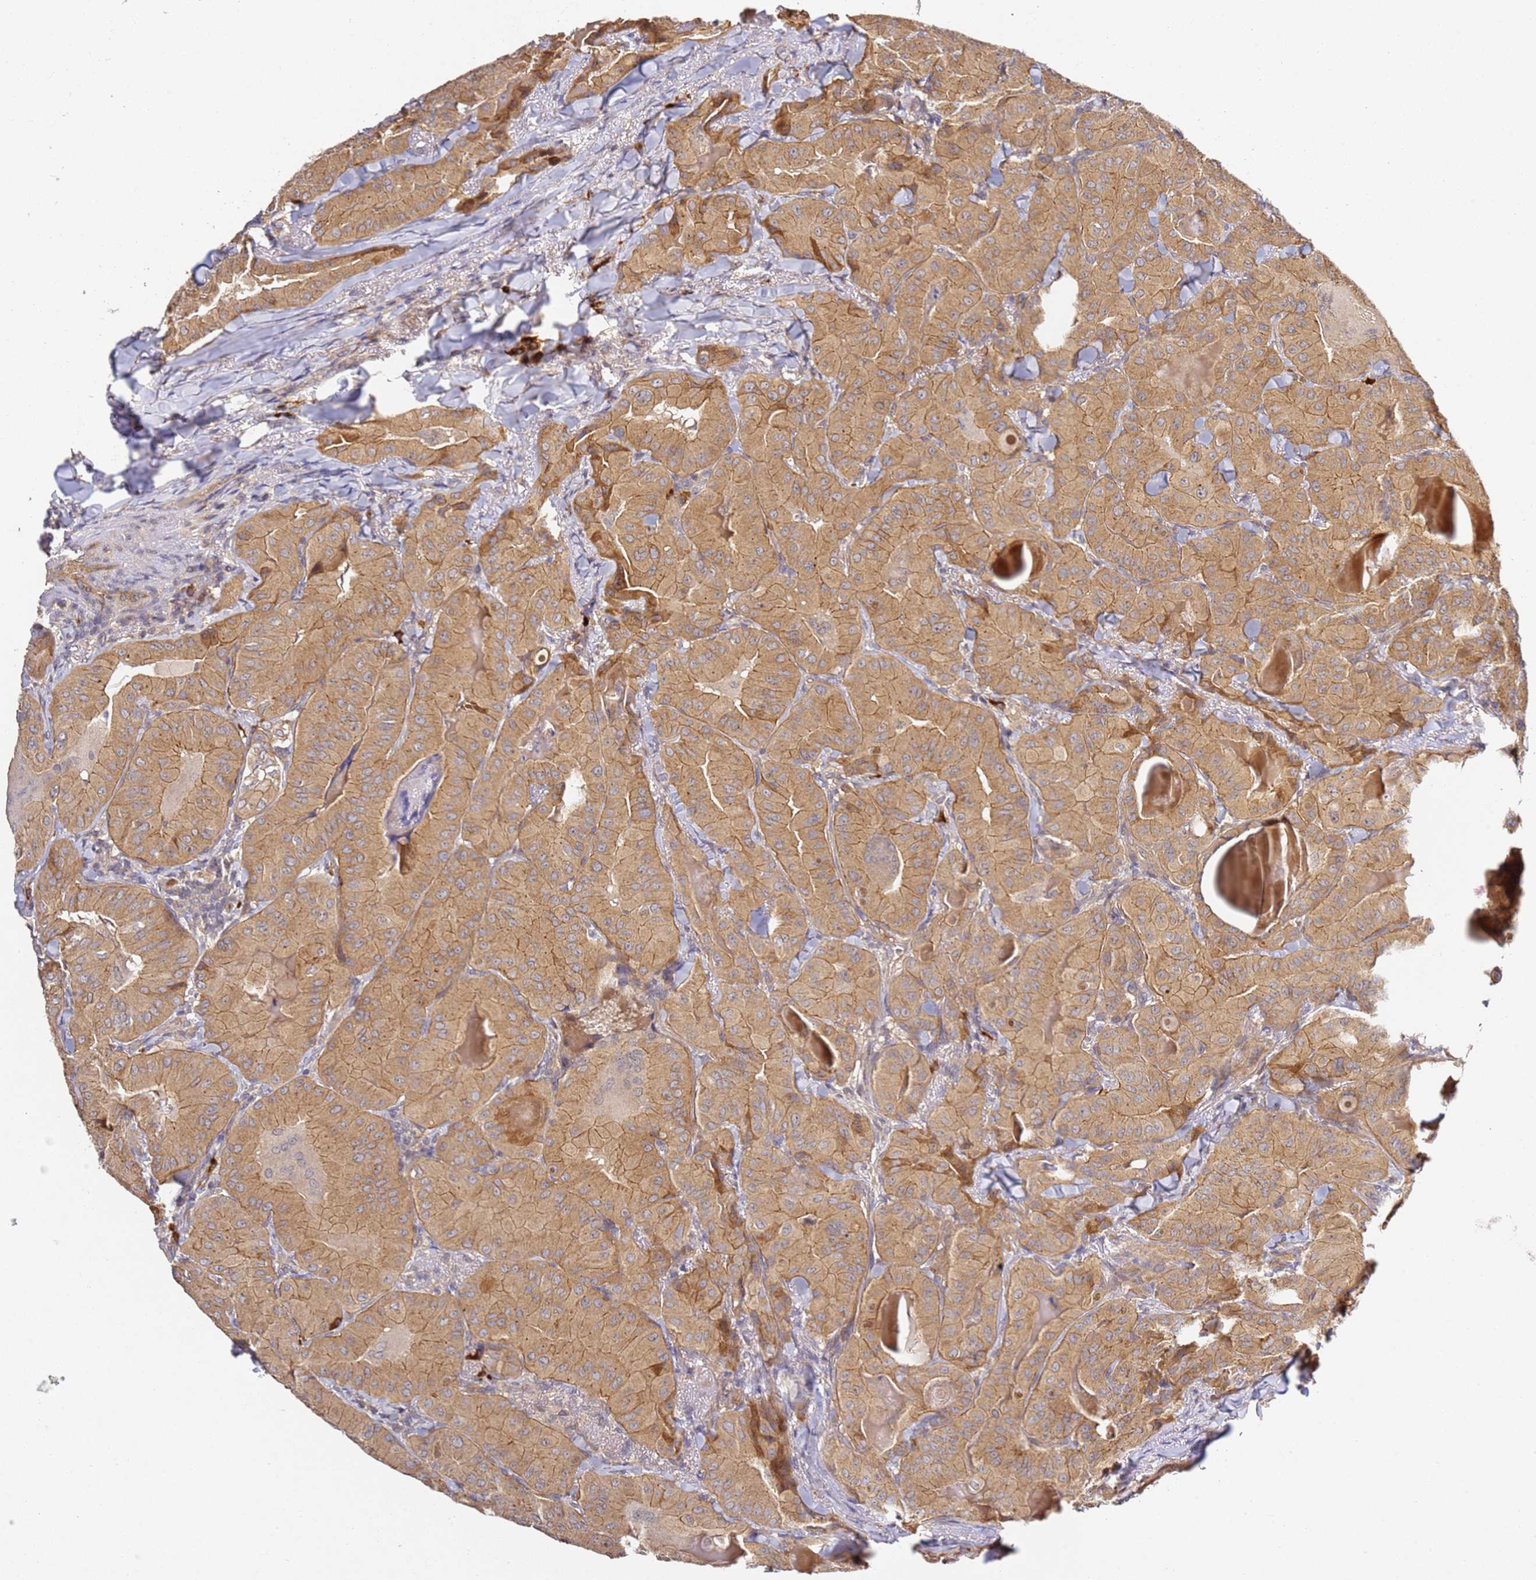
{"staining": {"intensity": "moderate", "quantity": ">75%", "location": "cytoplasmic/membranous"}, "tissue": "thyroid cancer", "cell_type": "Tumor cells", "image_type": "cancer", "snomed": [{"axis": "morphology", "description": "Papillary adenocarcinoma, NOS"}, {"axis": "topography", "description": "Thyroid gland"}], "caption": "A medium amount of moderate cytoplasmic/membranous staining is present in approximately >75% of tumor cells in thyroid papillary adenocarcinoma tissue. Immunohistochemistry stains the protein in brown and the nuclei are stained blue.", "gene": "OSBPL2", "patient": {"sex": "female", "age": 68}}